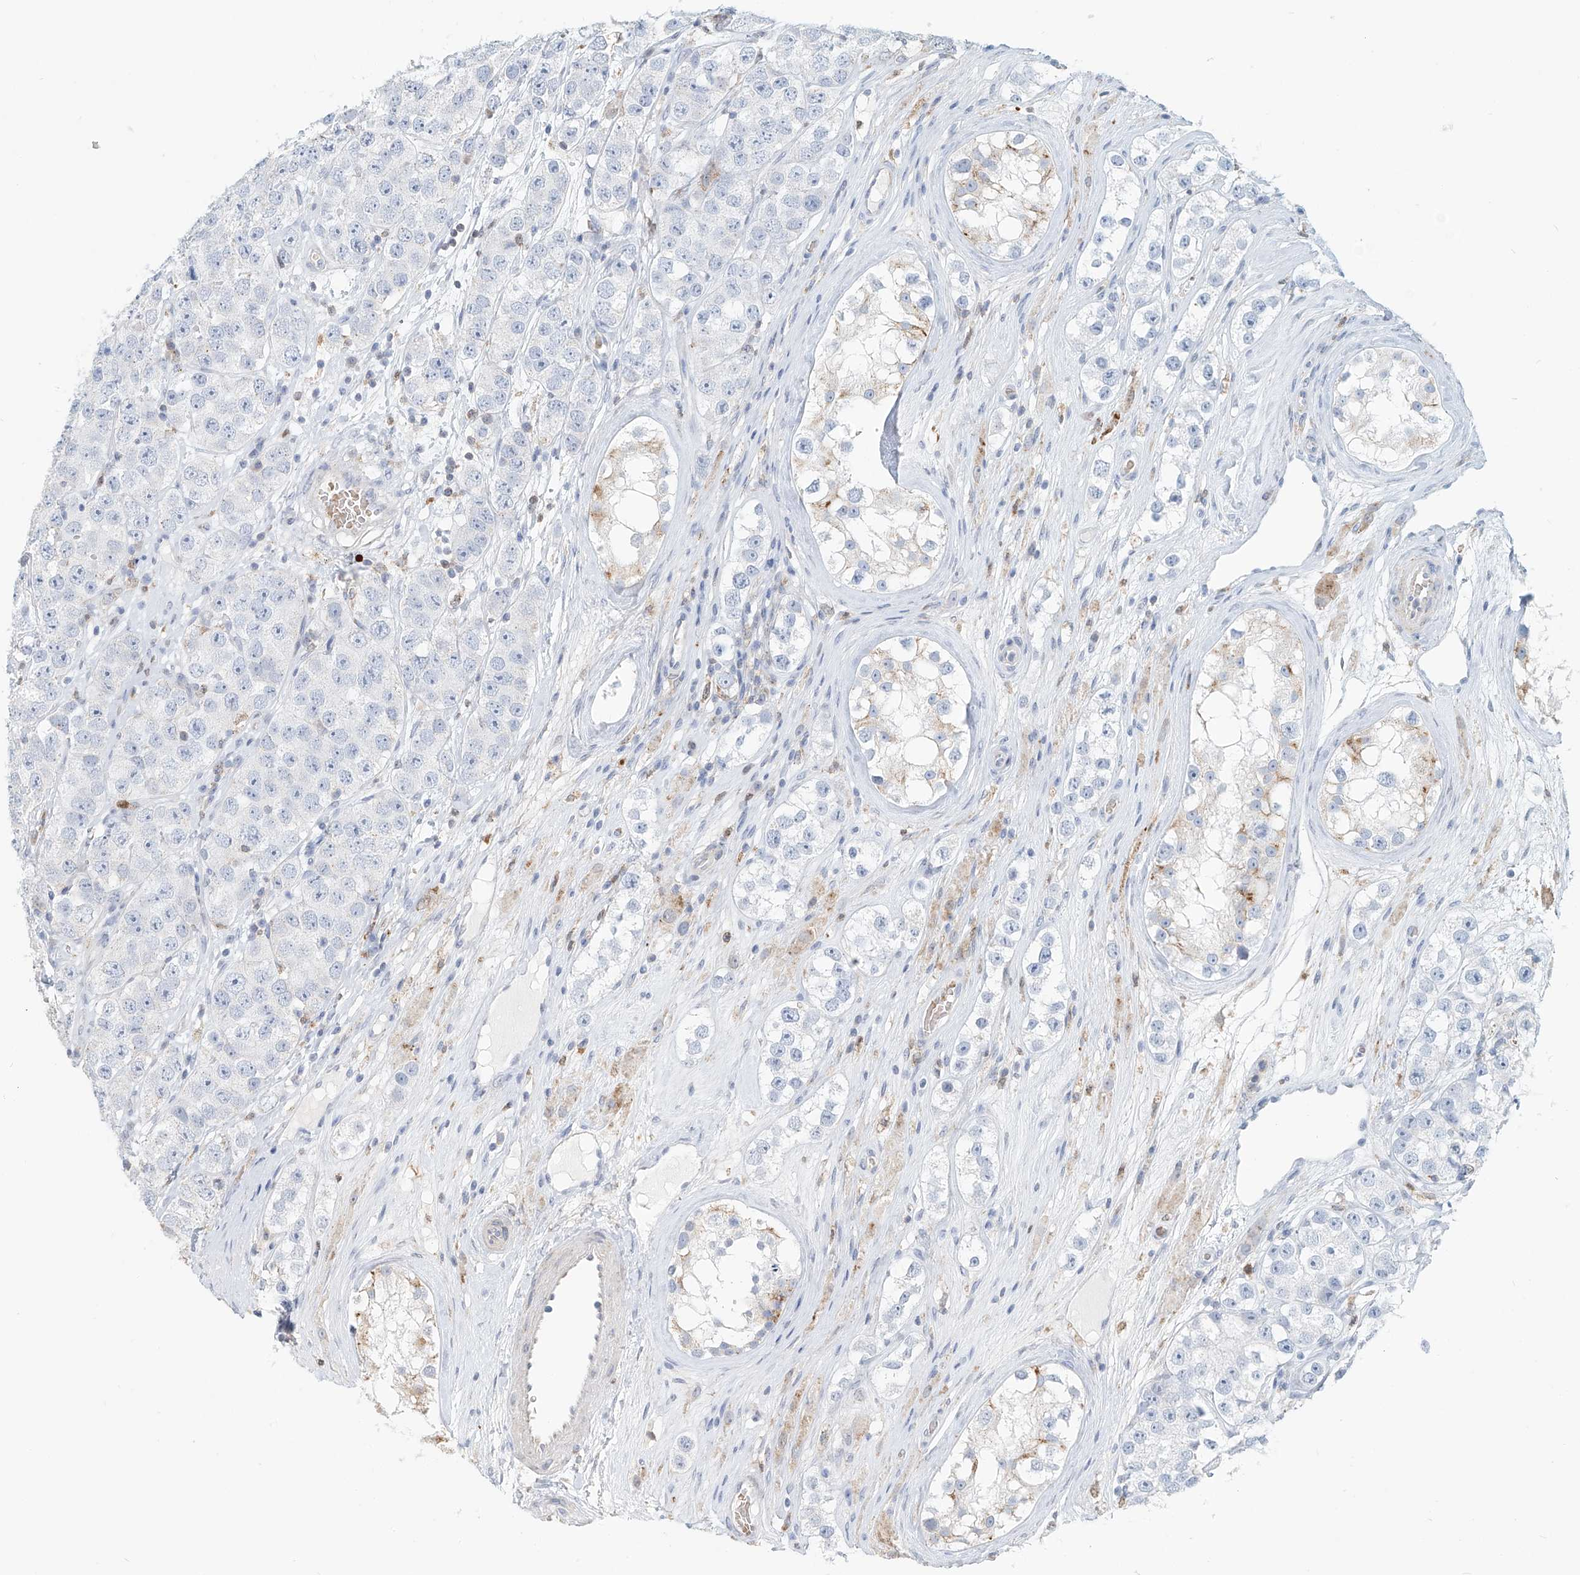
{"staining": {"intensity": "negative", "quantity": "none", "location": "none"}, "tissue": "testis cancer", "cell_type": "Tumor cells", "image_type": "cancer", "snomed": [{"axis": "morphology", "description": "Seminoma, NOS"}, {"axis": "topography", "description": "Testis"}], "caption": "An immunohistochemistry (IHC) photomicrograph of testis cancer is shown. There is no staining in tumor cells of testis cancer. (DAB IHC, high magnification).", "gene": "PTPRA", "patient": {"sex": "male", "age": 28}}